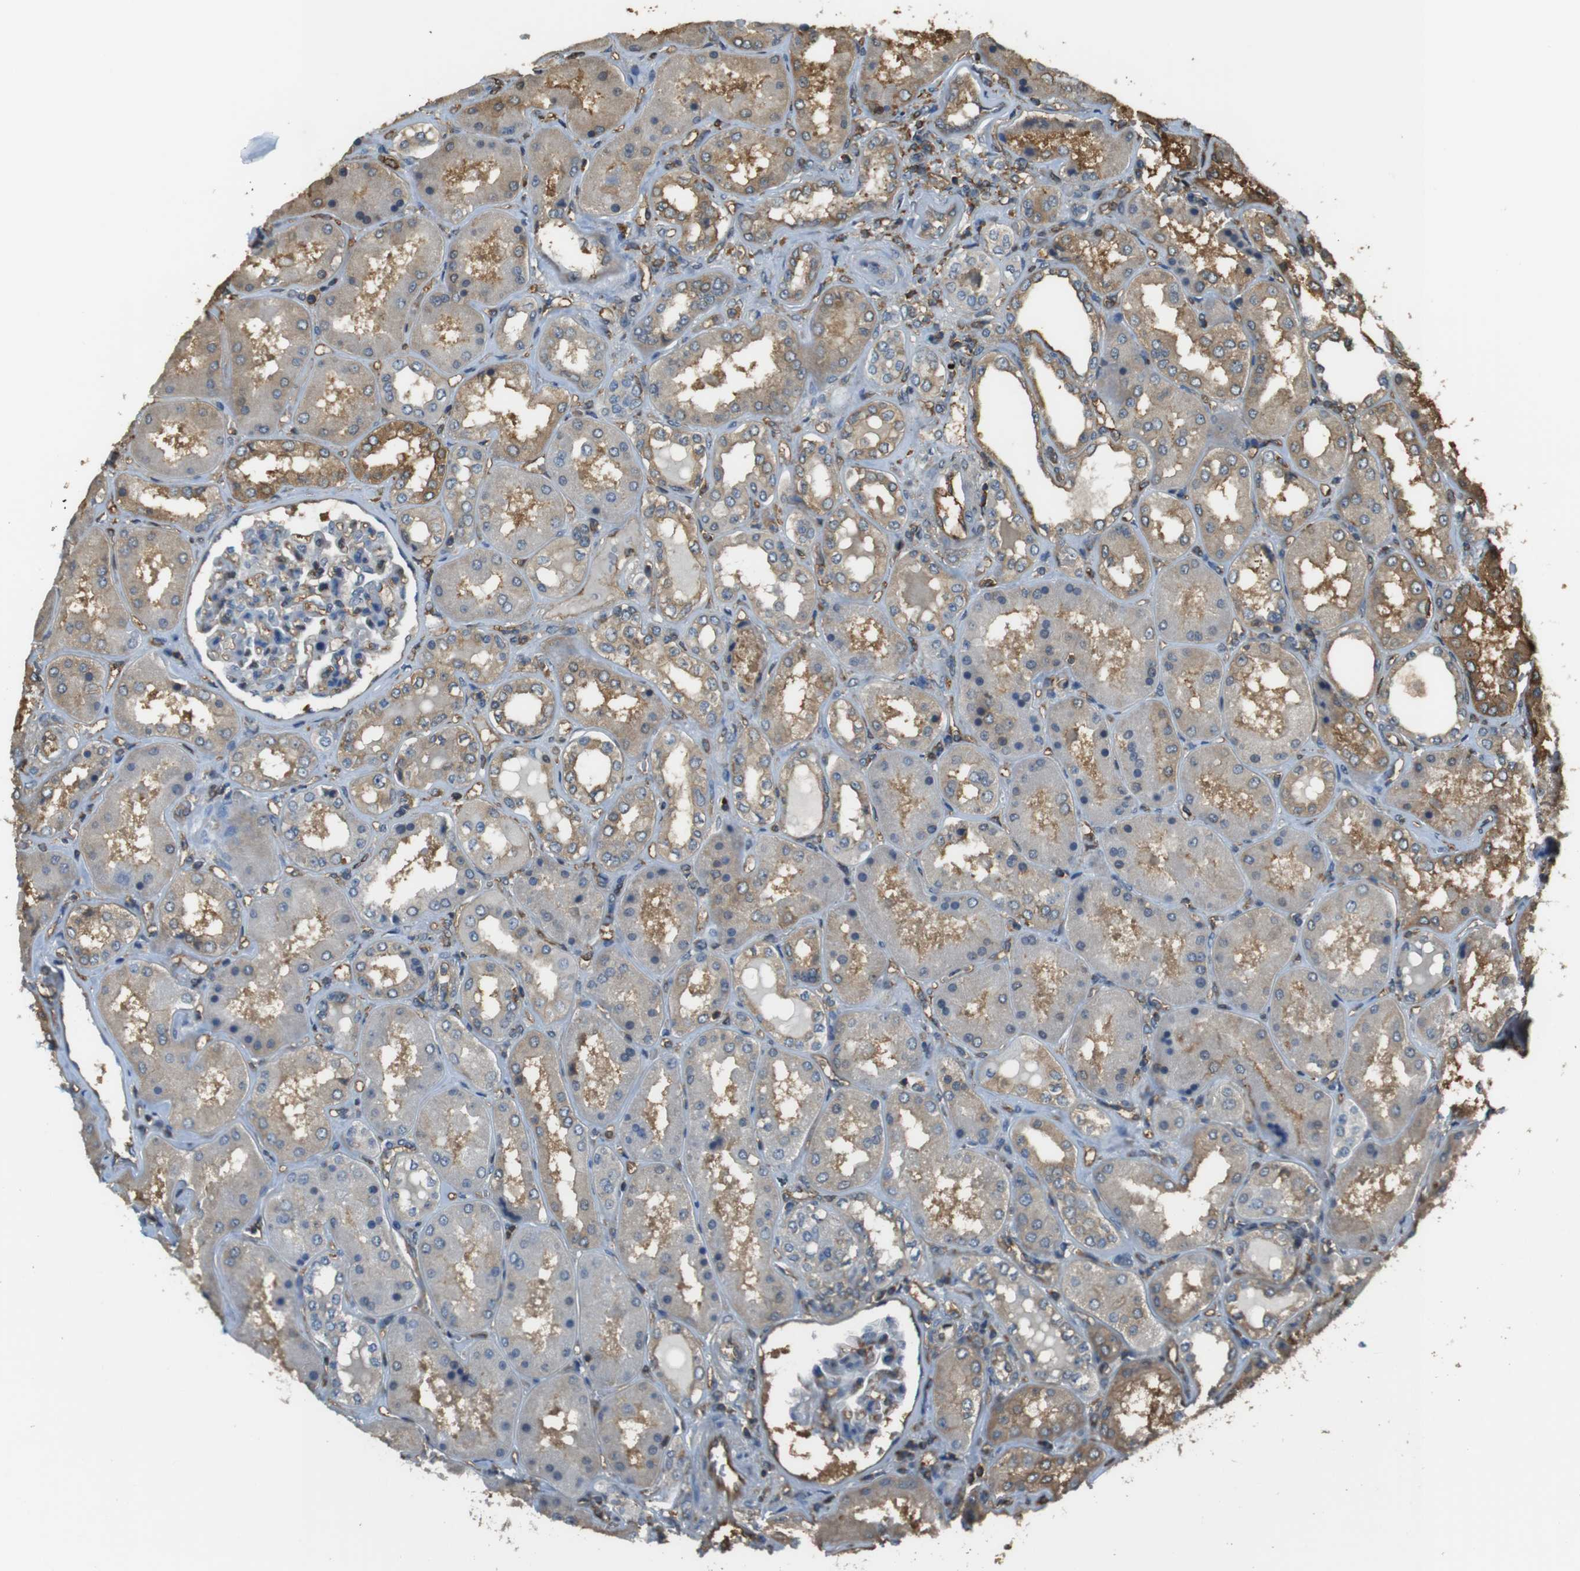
{"staining": {"intensity": "moderate", "quantity": "25%-75%", "location": "cytoplasmic/membranous"}, "tissue": "kidney", "cell_type": "Cells in glomeruli", "image_type": "normal", "snomed": [{"axis": "morphology", "description": "Normal tissue, NOS"}, {"axis": "topography", "description": "Kidney"}], "caption": "Protein analysis of benign kidney shows moderate cytoplasmic/membranous staining in about 25%-75% of cells in glomeruli.", "gene": "FCAR", "patient": {"sex": "female", "age": 56}}